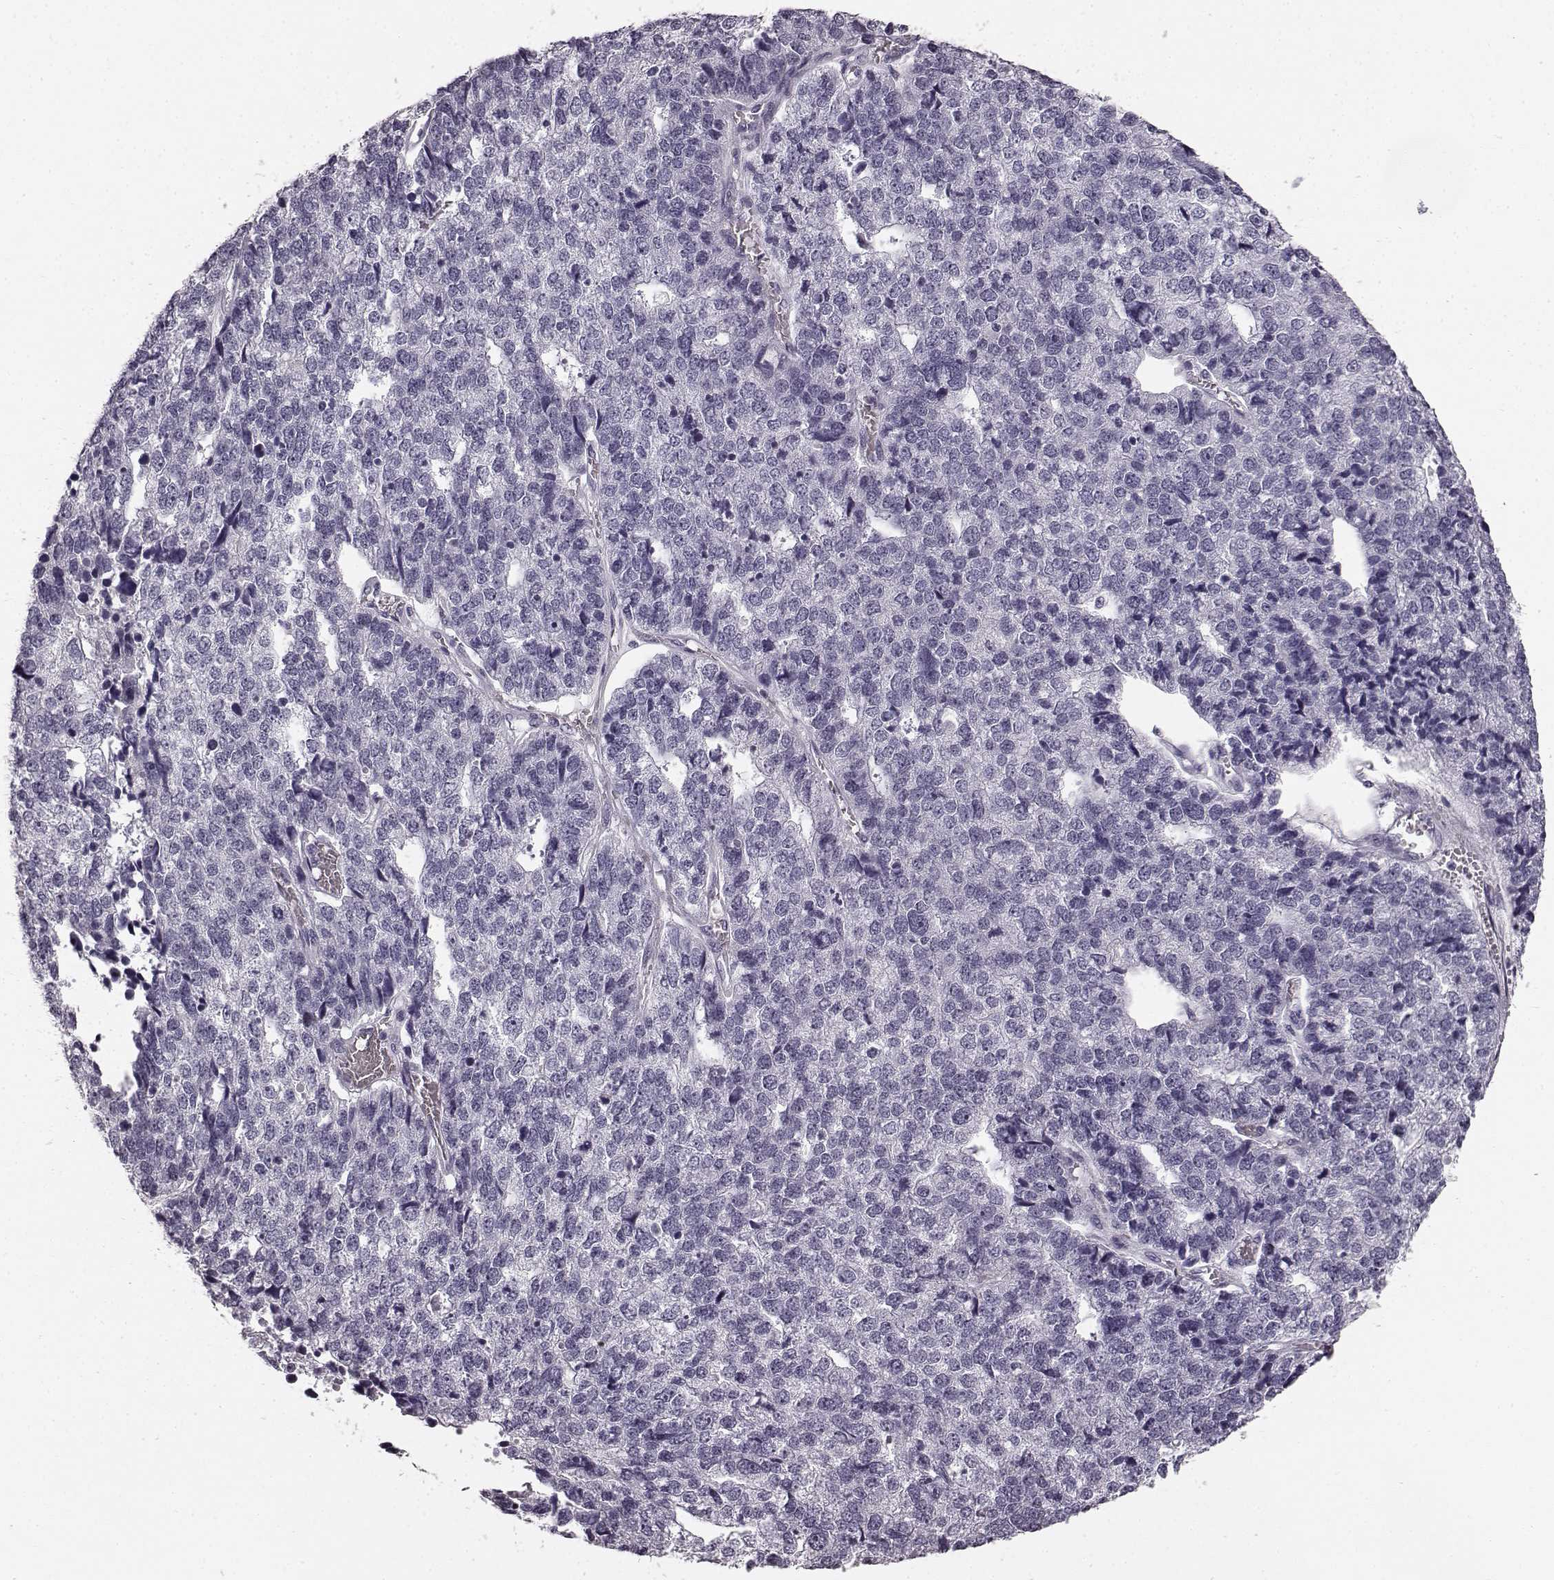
{"staining": {"intensity": "negative", "quantity": "none", "location": "none"}, "tissue": "stomach cancer", "cell_type": "Tumor cells", "image_type": "cancer", "snomed": [{"axis": "morphology", "description": "Adenocarcinoma, NOS"}, {"axis": "topography", "description": "Stomach"}], "caption": "This is an IHC photomicrograph of human stomach cancer. There is no positivity in tumor cells.", "gene": "TMPRSS15", "patient": {"sex": "male", "age": 69}}